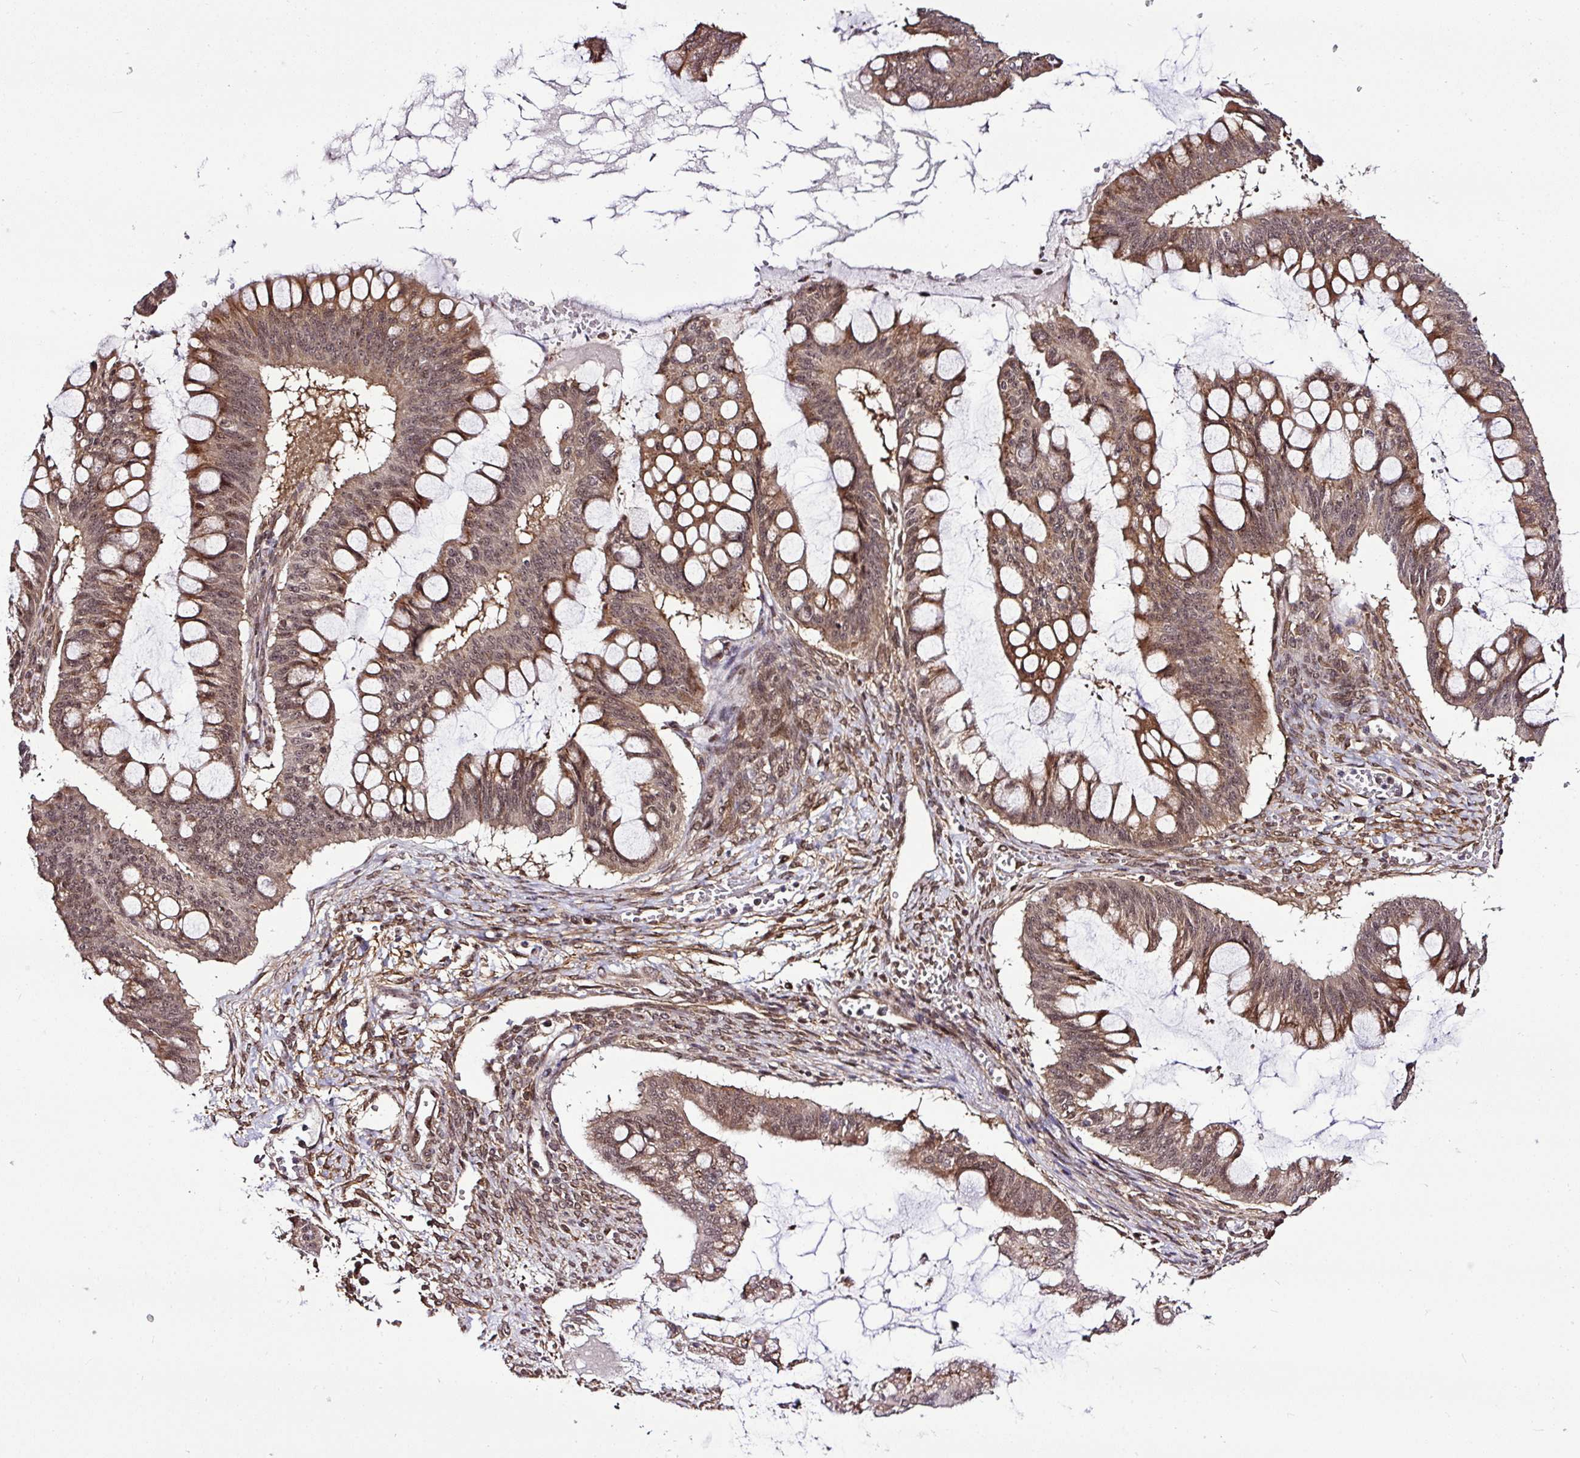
{"staining": {"intensity": "weak", "quantity": ">75%", "location": "cytoplasmic/membranous,nuclear"}, "tissue": "ovarian cancer", "cell_type": "Tumor cells", "image_type": "cancer", "snomed": [{"axis": "morphology", "description": "Cystadenocarcinoma, mucinous, NOS"}, {"axis": "topography", "description": "Ovary"}], "caption": "A histopathology image of ovarian cancer stained for a protein displays weak cytoplasmic/membranous and nuclear brown staining in tumor cells.", "gene": "FAM153A", "patient": {"sex": "female", "age": 73}}